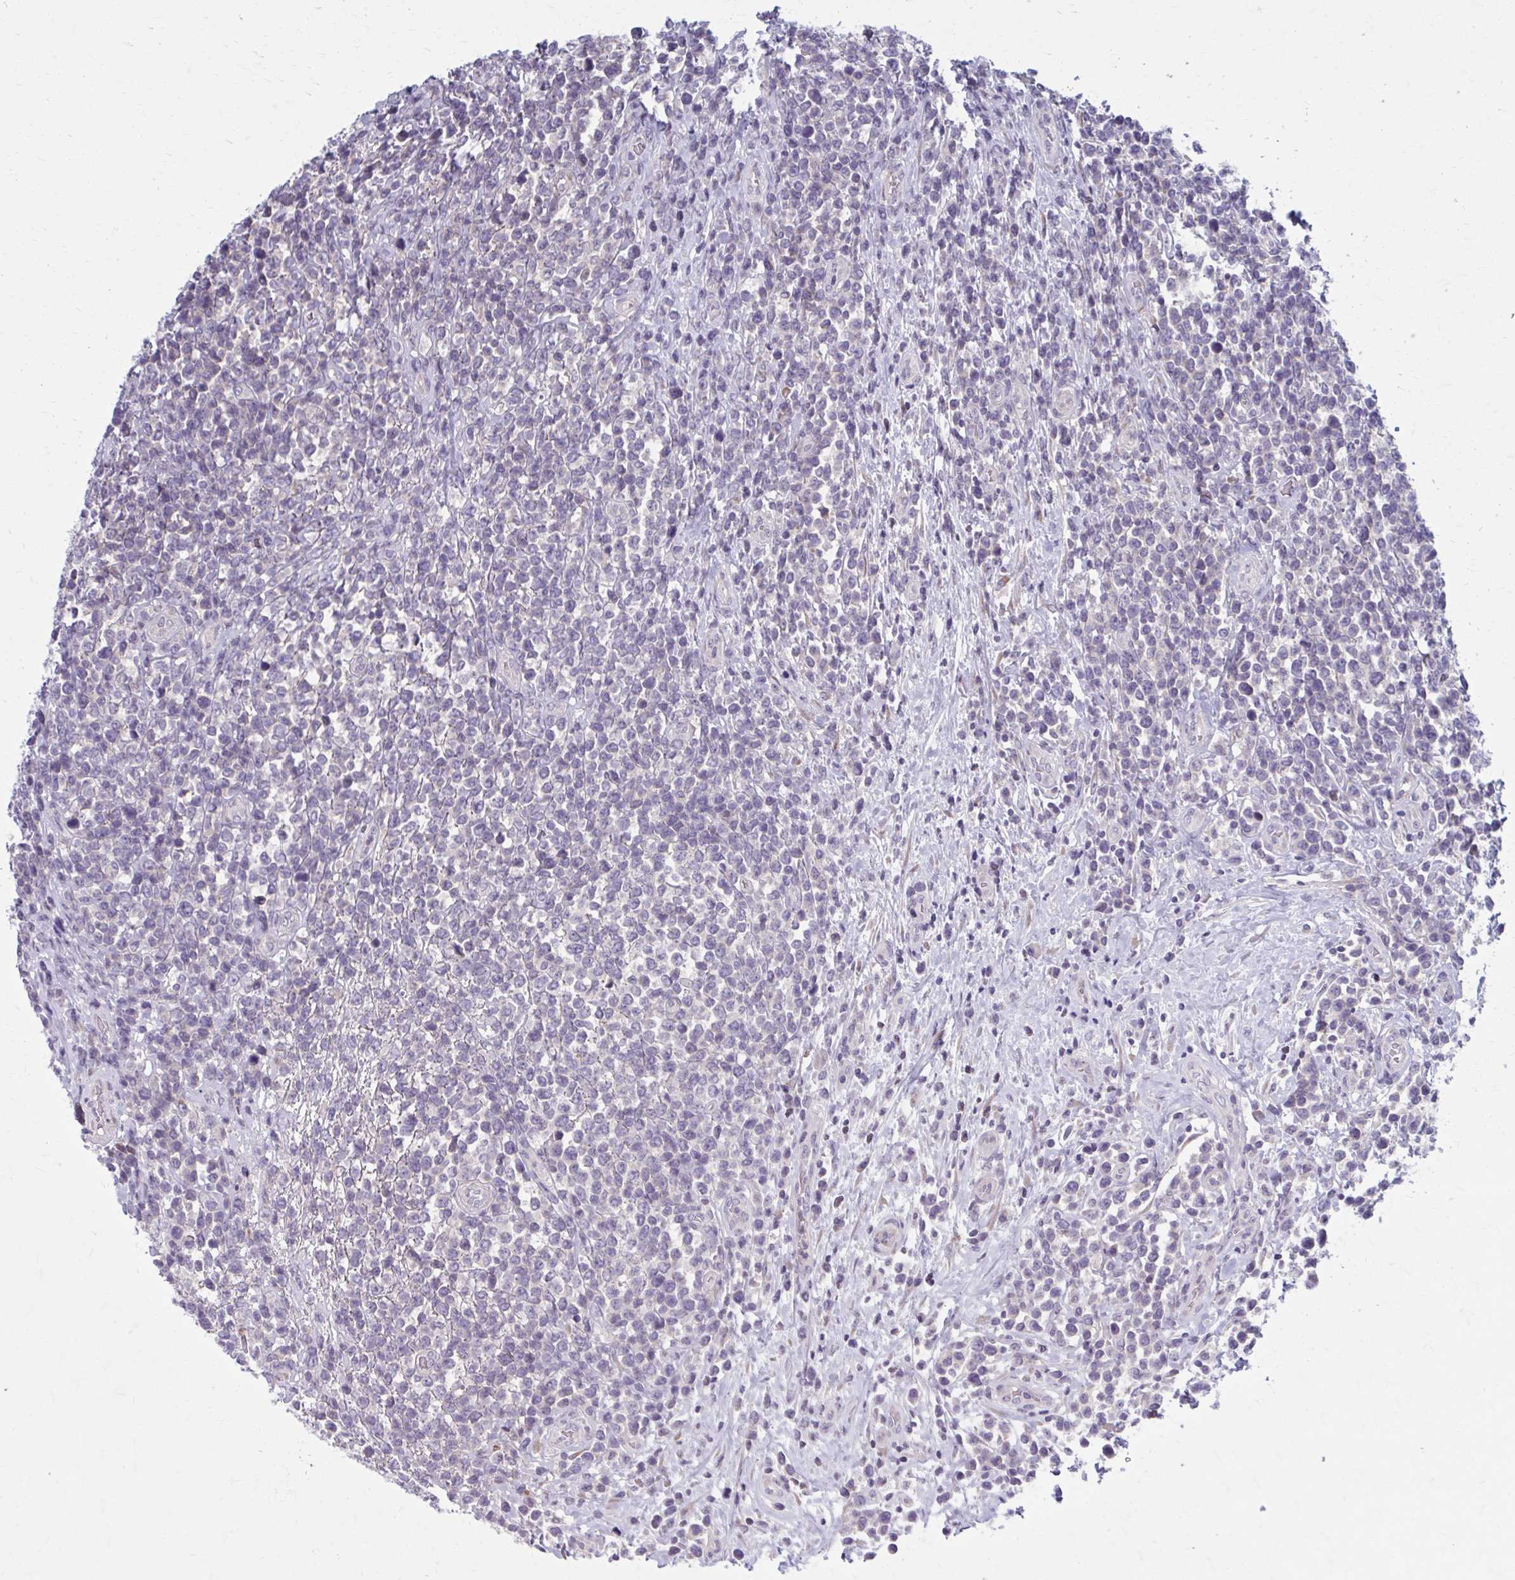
{"staining": {"intensity": "negative", "quantity": "none", "location": "none"}, "tissue": "lymphoma", "cell_type": "Tumor cells", "image_type": "cancer", "snomed": [{"axis": "morphology", "description": "Malignant lymphoma, non-Hodgkin's type, High grade"}, {"axis": "topography", "description": "Soft tissue"}], "caption": "Immunohistochemical staining of human lymphoma shows no significant positivity in tumor cells.", "gene": "CHST3", "patient": {"sex": "female", "age": 56}}